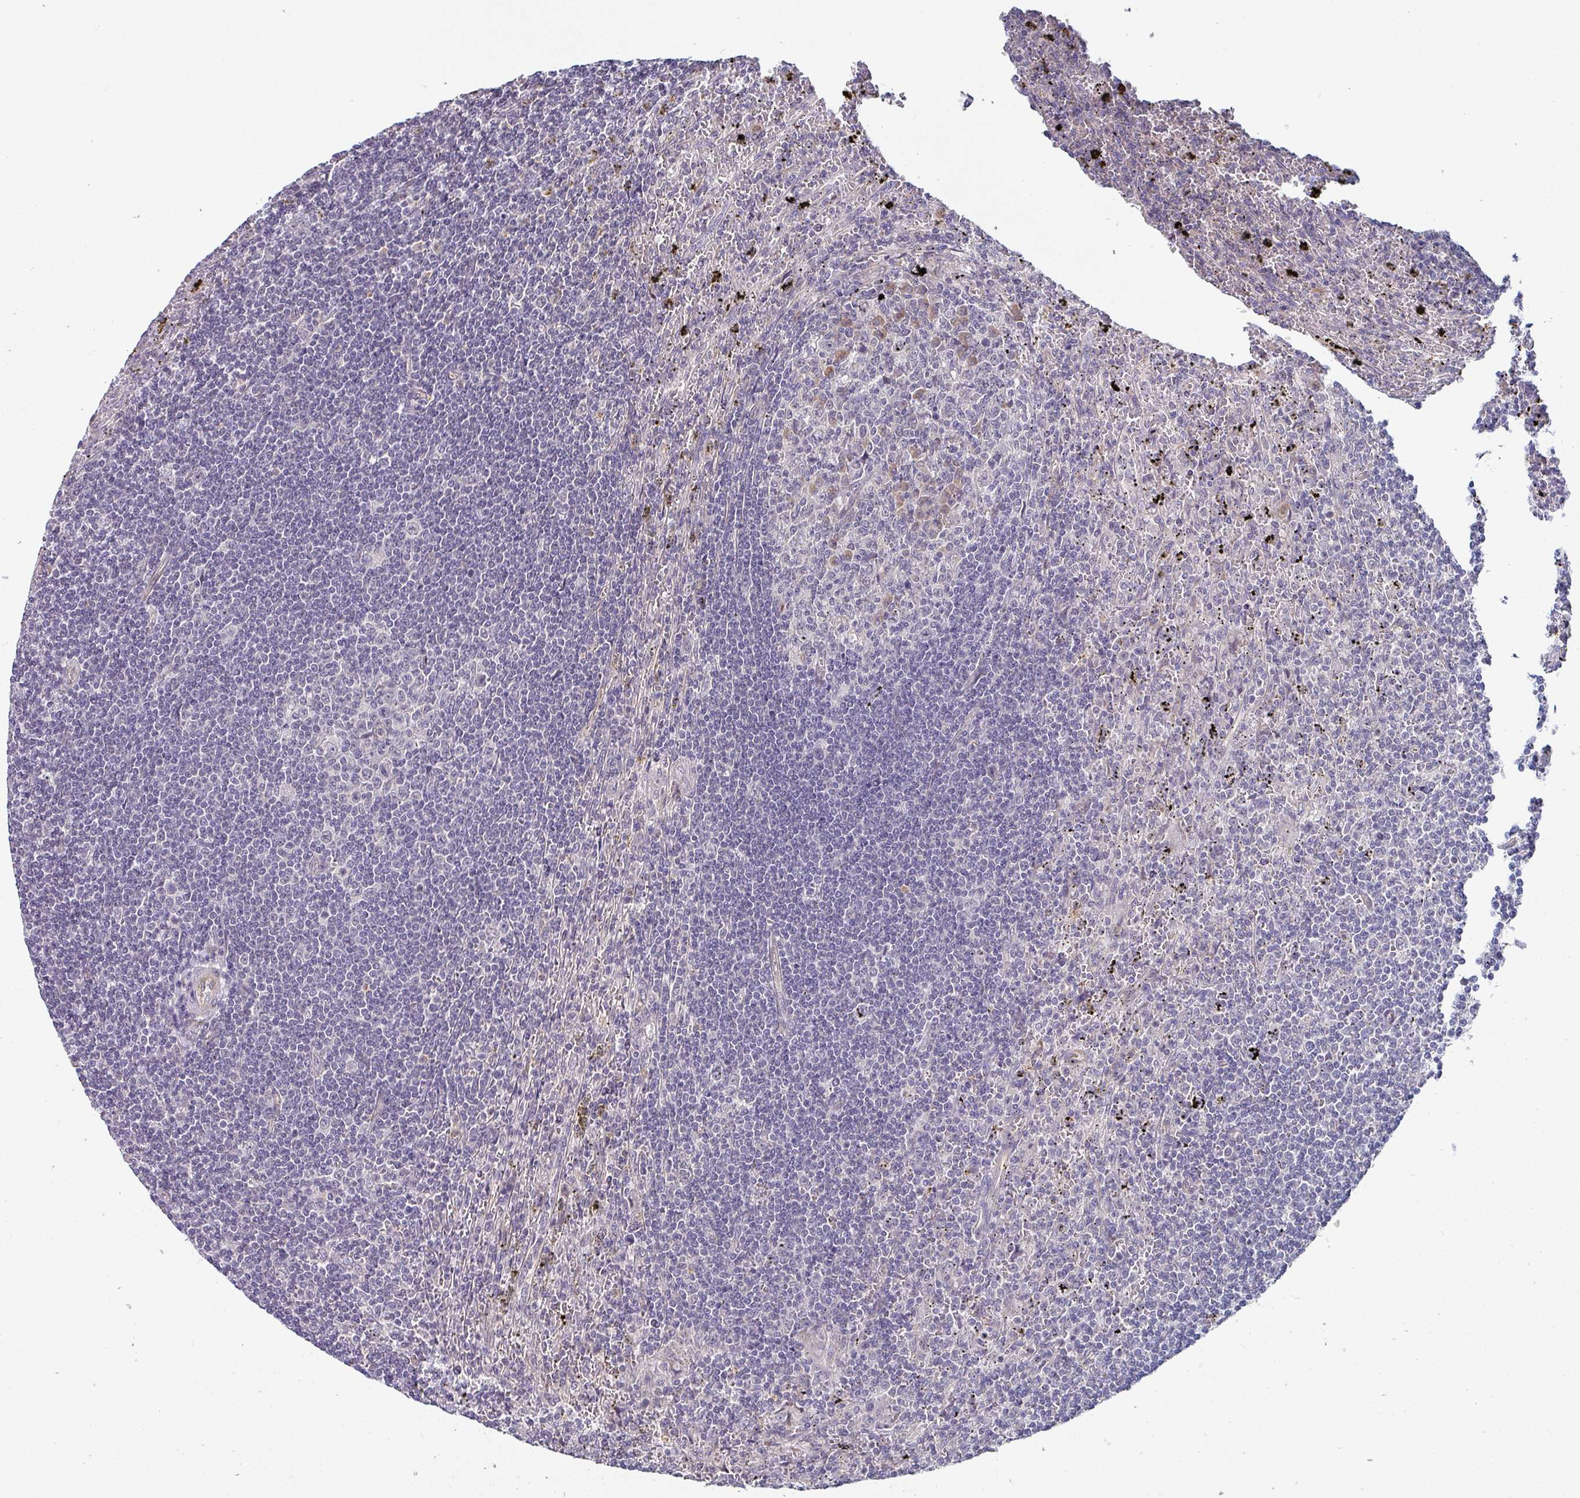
{"staining": {"intensity": "negative", "quantity": "none", "location": "none"}, "tissue": "lymphoma", "cell_type": "Tumor cells", "image_type": "cancer", "snomed": [{"axis": "morphology", "description": "Malignant lymphoma, non-Hodgkin's type, Low grade"}, {"axis": "topography", "description": "Spleen"}], "caption": "A histopathology image of human lymphoma is negative for staining in tumor cells. (DAB (3,3'-diaminobenzidine) IHC visualized using brightfield microscopy, high magnification).", "gene": "TMED5", "patient": {"sex": "male", "age": 76}}